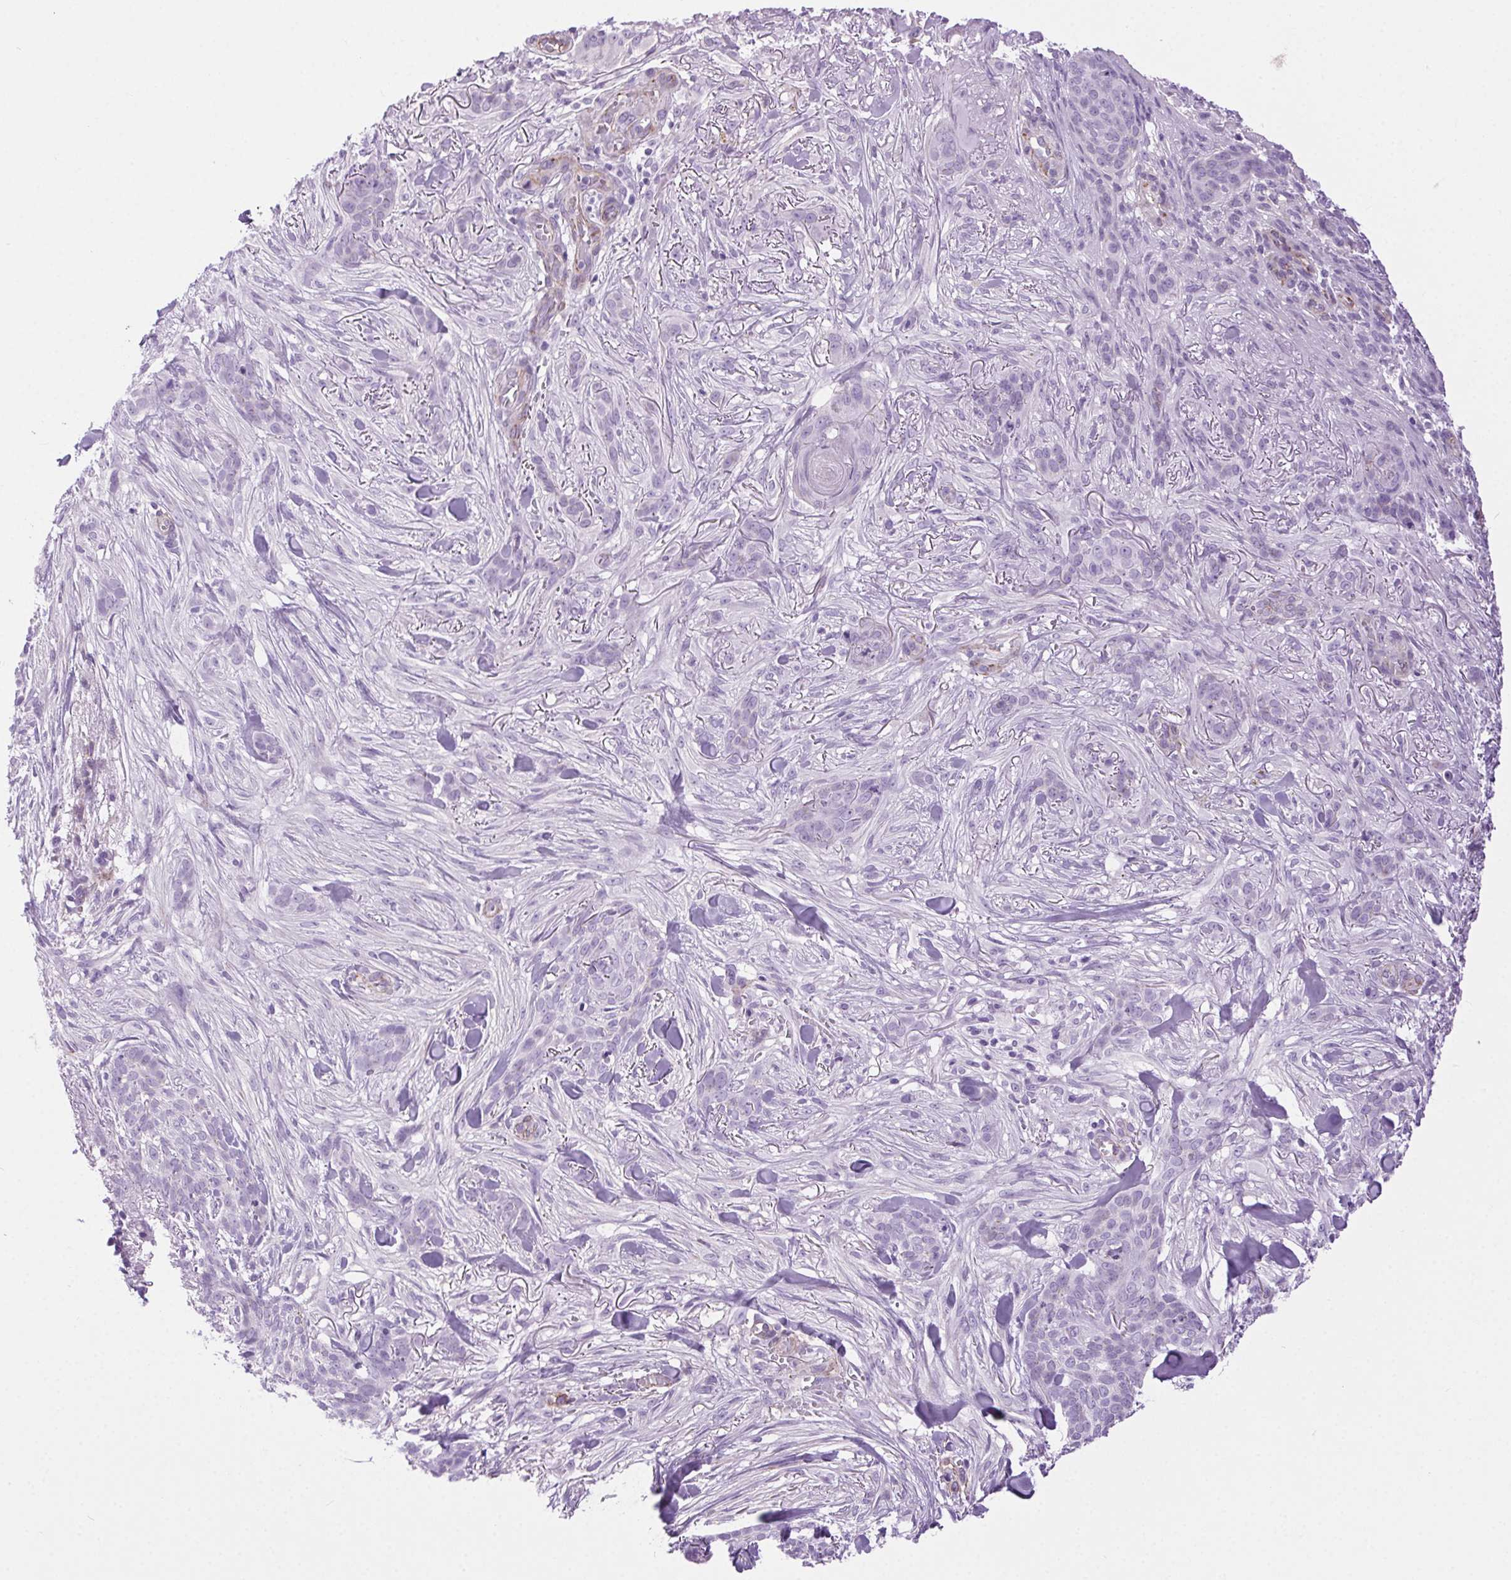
{"staining": {"intensity": "negative", "quantity": "none", "location": "none"}, "tissue": "skin cancer", "cell_type": "Tumor cells", "image_type": "cancer", "snomed": [{"axis": "morphology", "description": "Basal cell carcinoma"}, {"axis": "topography", "description": "Skin"}], "caption": "Human skin cancer stained for a protein using immunohistochemistry reveals no expression in tumor cells.", "gene": "SHCBP1L", "patient": {"sex": "female", "age": 61}}